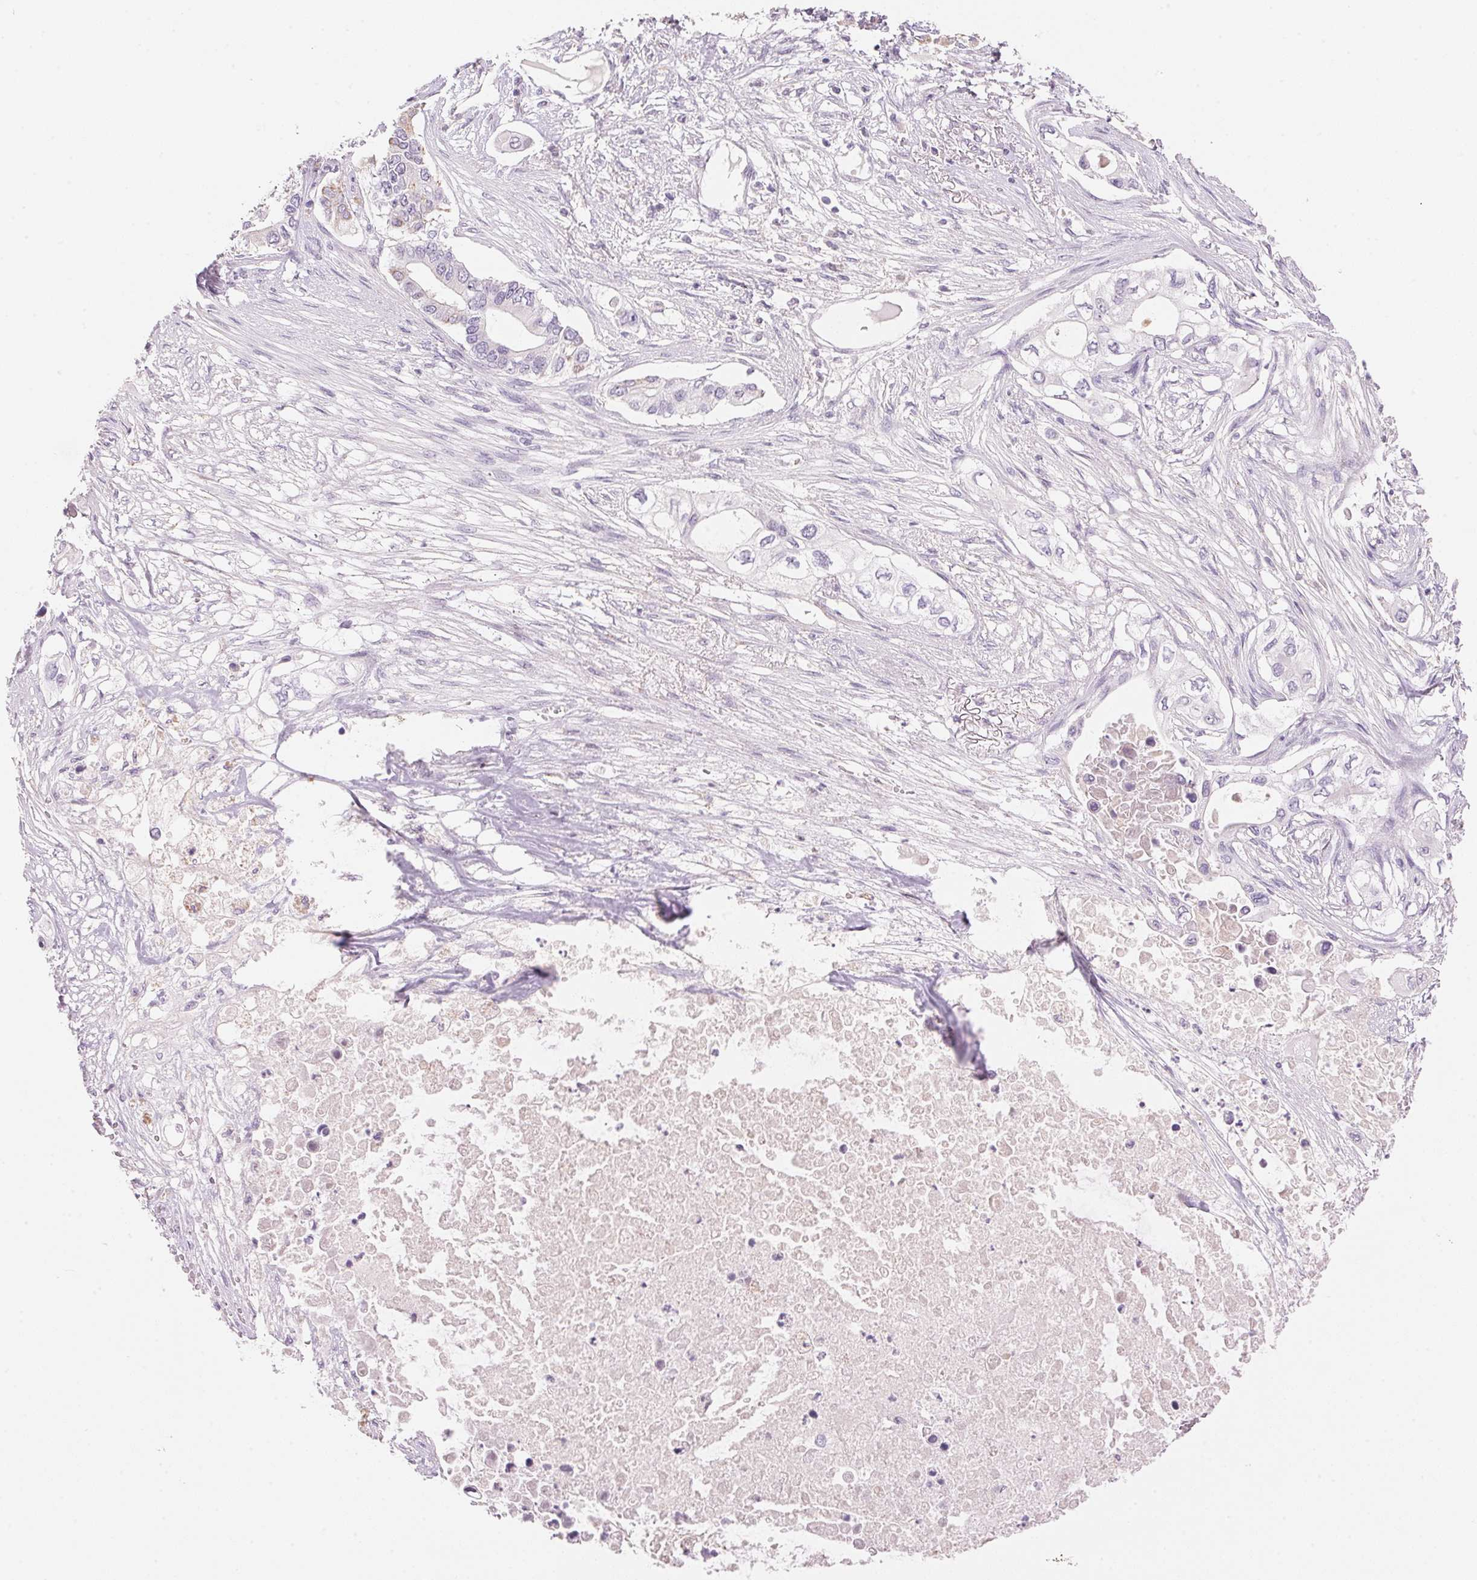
{"staining": {"intensity": "negative", "quantity": "none", "location": "none"}, "tissue": "pancreatic cancer", "cell_type": "Tumor cells", "image_type": "cancer", "snomed": [{"axis": "morphology", "description": "Adenocarcinoma, NOS"}, {"axis": "topography", "description": "Pancreas"}], "caption": "Tumor cells are negative for brown protein staining in adenocarcinoma (pancreatic).", "gene": "CYP11B1", "patient": {"sex": "female", "age": 63}}